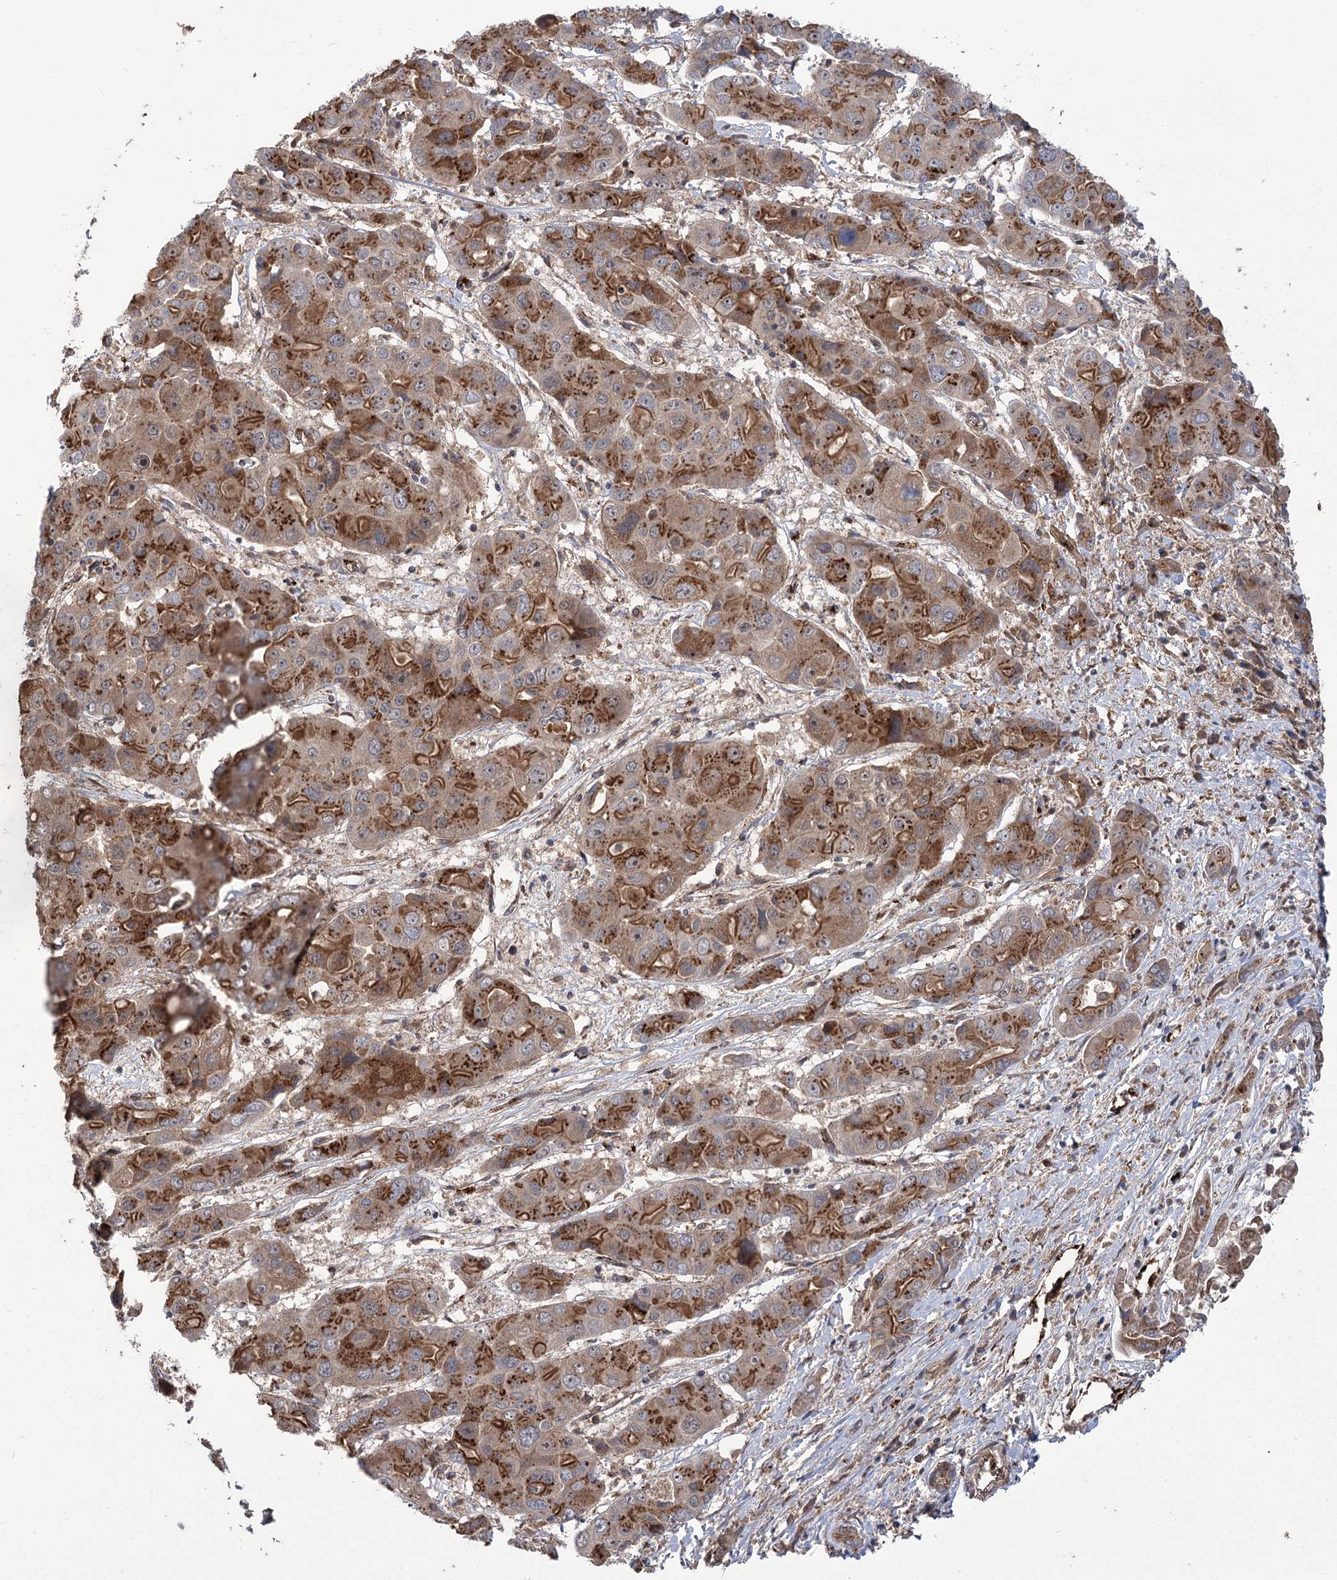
{"staining": {"intensity": "strong", "quantity": "25%-75%", "location": "cytoplasmic/membranous"}, "tissue": "liver cancer", "cell_type": "Tumor cells", "image_type": "cancer", "snomed": [{"axis": "morphology", "description": "Cholangiocarcinoma"}, {"axis": "topography", "description": "Liver"}], "caption": "Liver cancer (cholangiocarcinoma) tissue demonstrates strong cytoplasmic/membranous positivity in approximately 25%-75% of tumor cells, visualized by immunohistochemistry. (Brightfield microscopy of DAB IHC at high magnification).", "gene": "CARD19", "patient": {"sex": "male", "age": 67}}